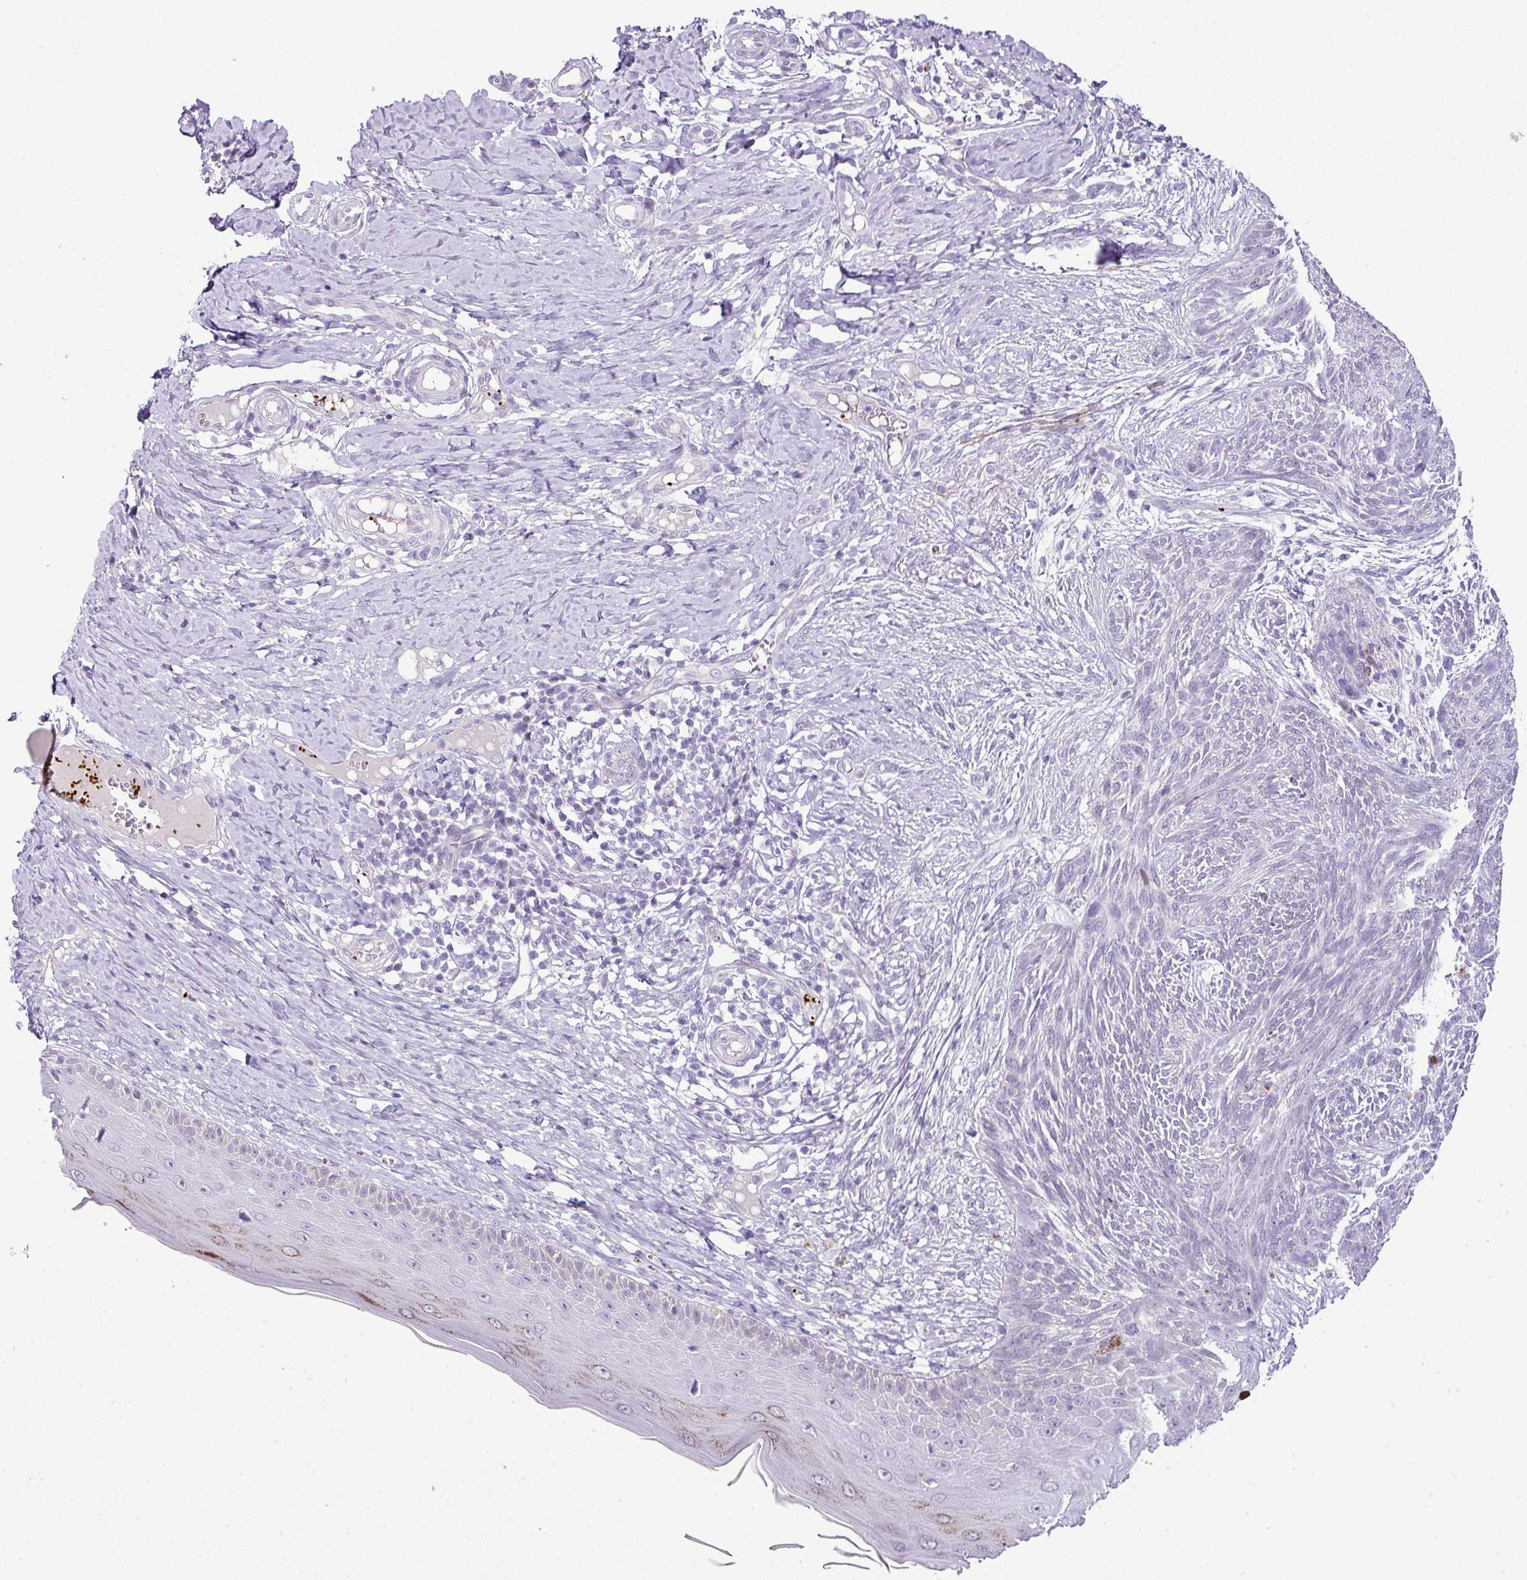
{"staining": {"intensity": "negative", "quantity": "none", "location": "none"}, "tissue": "skin cancer", "cell_type": "Tumor cells", "image_type": "cancer", "snomed": [{"axis": "morphology", "description": "Basal cell carcinoma"}, {"axis": "topography", "description": "Skin"}], "caption": "Tumor cells are negative for brown protein staining in skin basal cell carcinoma.", "gene": "CMTM5", "patient": {"sex": "male", "age": 73}}